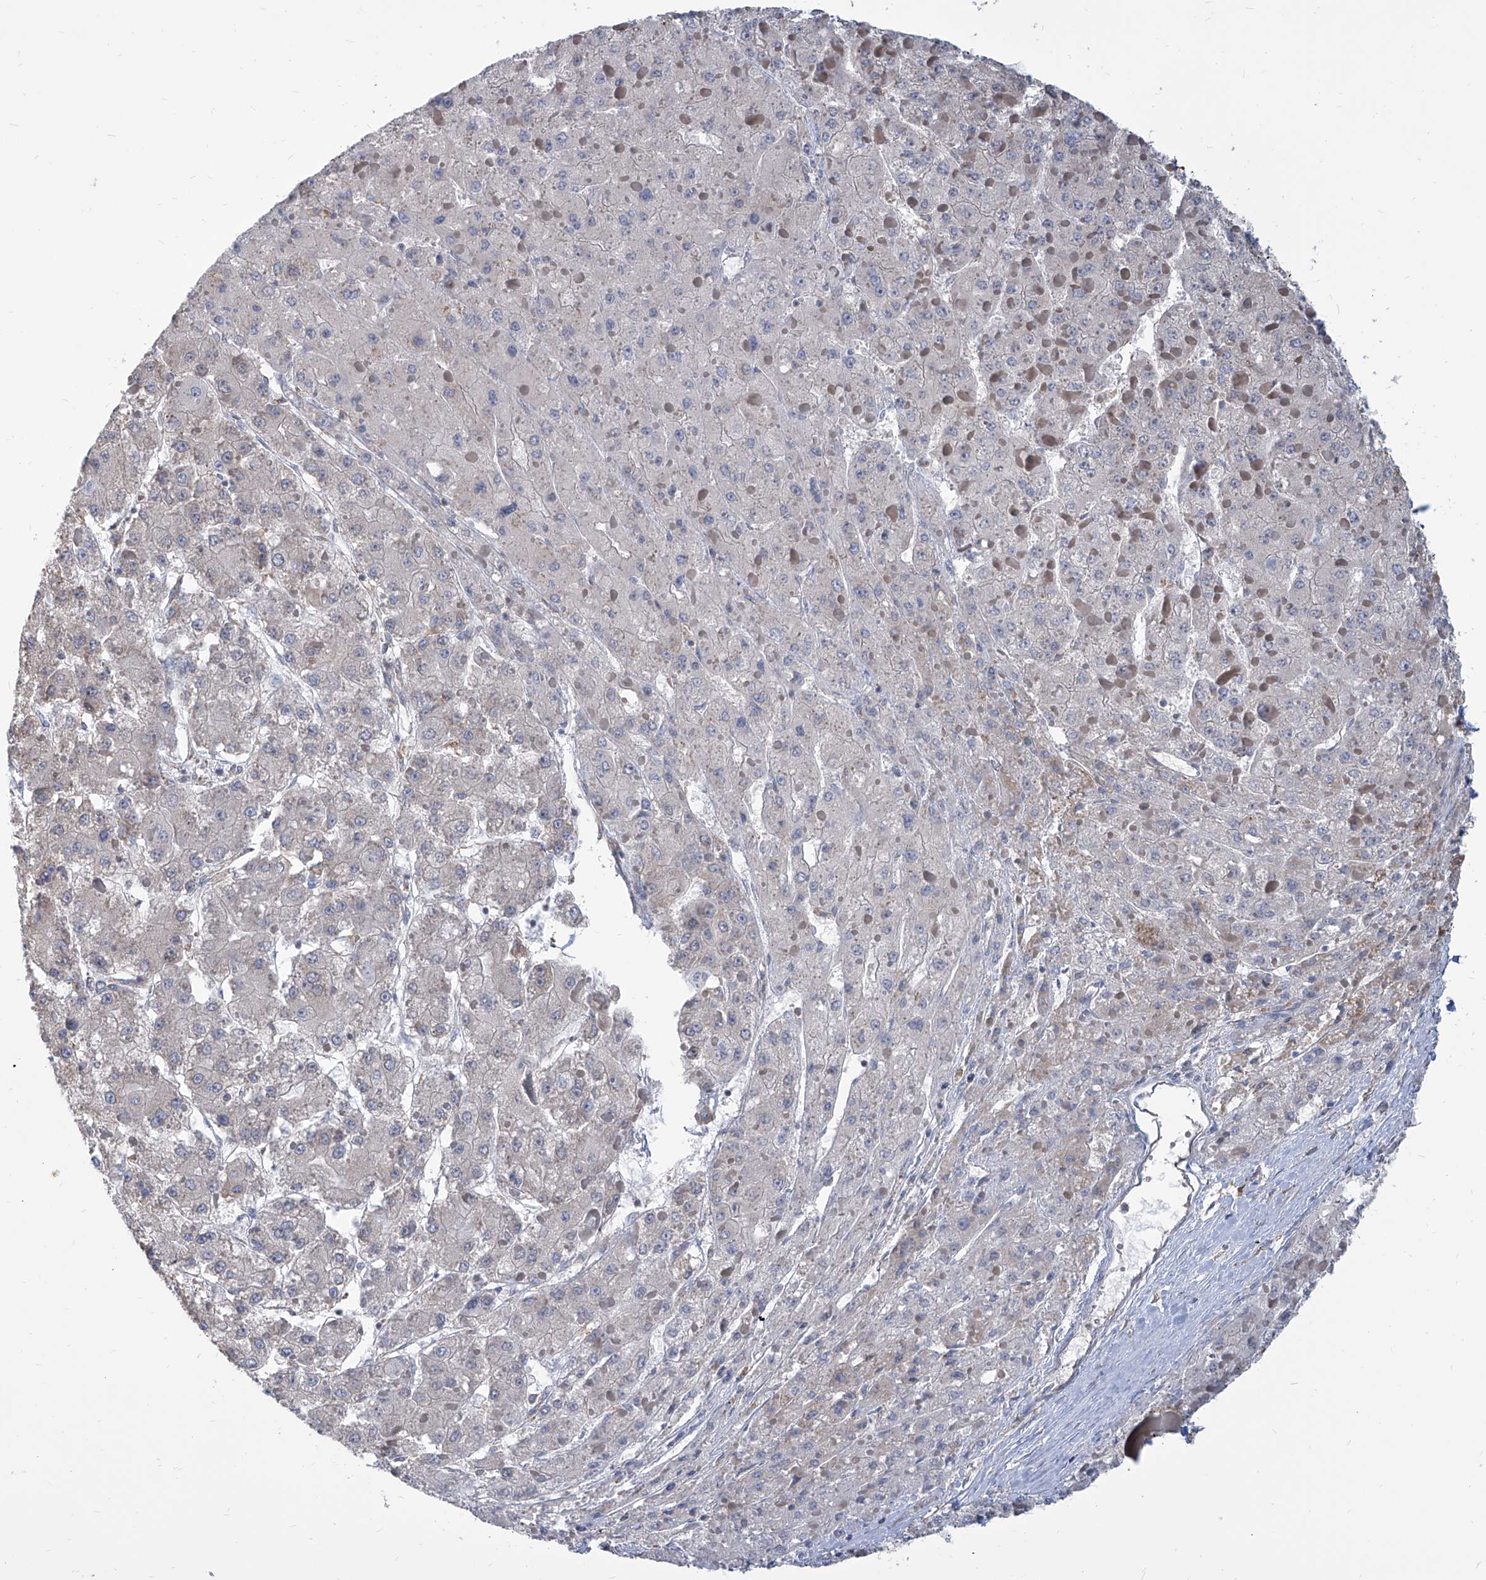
{"staining": {"intensity": "negative", "quantity": "none", "location": "none"}, "tissue": "liver cancer", "cell_type": "Tumor cells", "image_type": "cancer", "snomed": [{"axis": "morphology", "description": "Carcinoma, Hepatocellular, NOS"}, {"axis": "topography", "description": "Liver"}], "caption": "Human liver hepatocellular carcinoma stained for a protein using immunohistochemistry (IHC) demonstrates no positivity in tumor cells.", "gene": "FAM83B", "patient": {"sex": "female", "age": 73}}